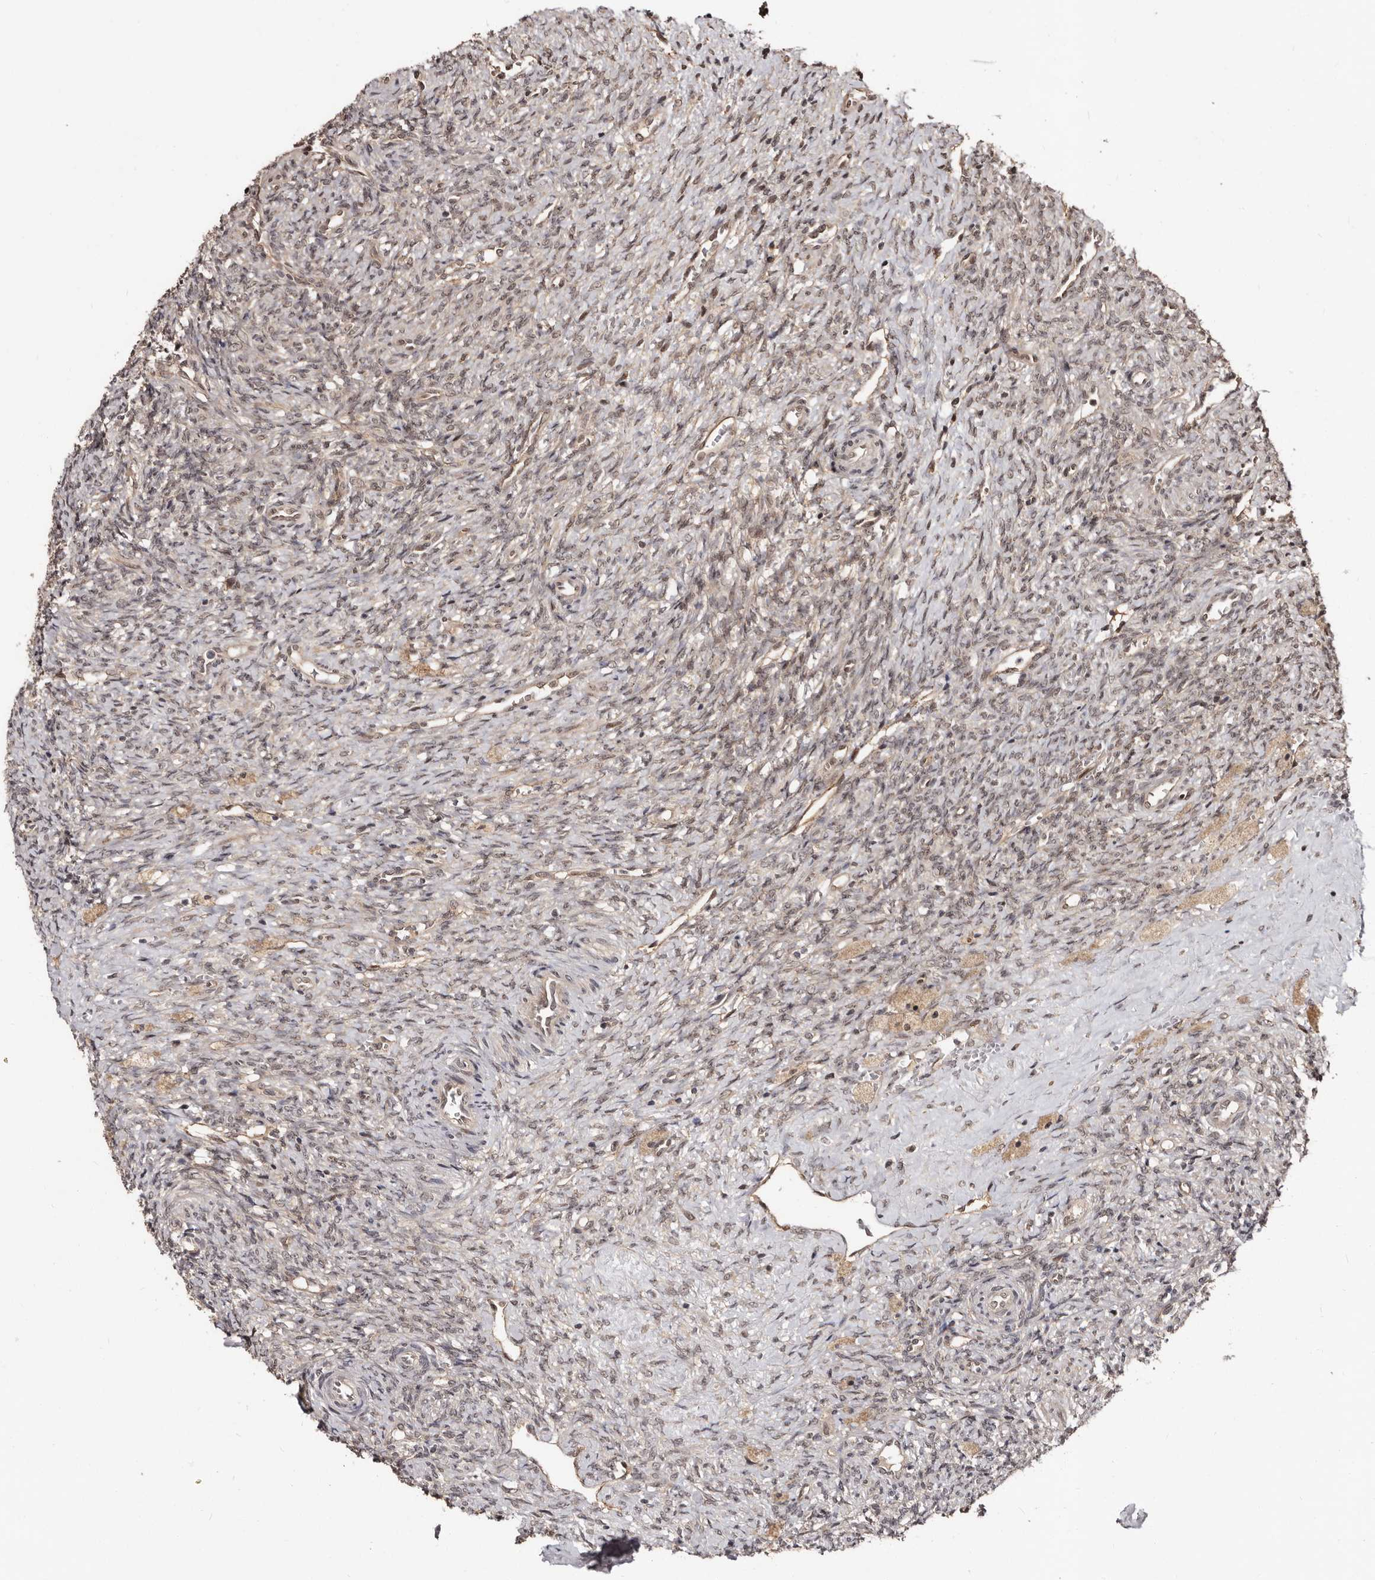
{"staining": {"intensity": "moderate", "quantity": ">75%", "location": "cytoplasmic/membranous"}, "tissue": "ovary", "cell_type": "Follicle cells", "image_type": "normal", "snomed": [{"axis": "morphology", "description": "Normal tissue, NOS"}, {"axis": "topography", "description": "Ovary"}], "caption": "Protein expression analysis of normal ovary shows moderate cytoplasmic/membranous positivity in about >75% of follicle cells. The staining is performed using DAB brown chromogen to label protein expression. The nuclei are counter-stained blue using hematoxylin.", "gene": "TBC1D22B", "patient": {"sex": "female", "age": 41}}